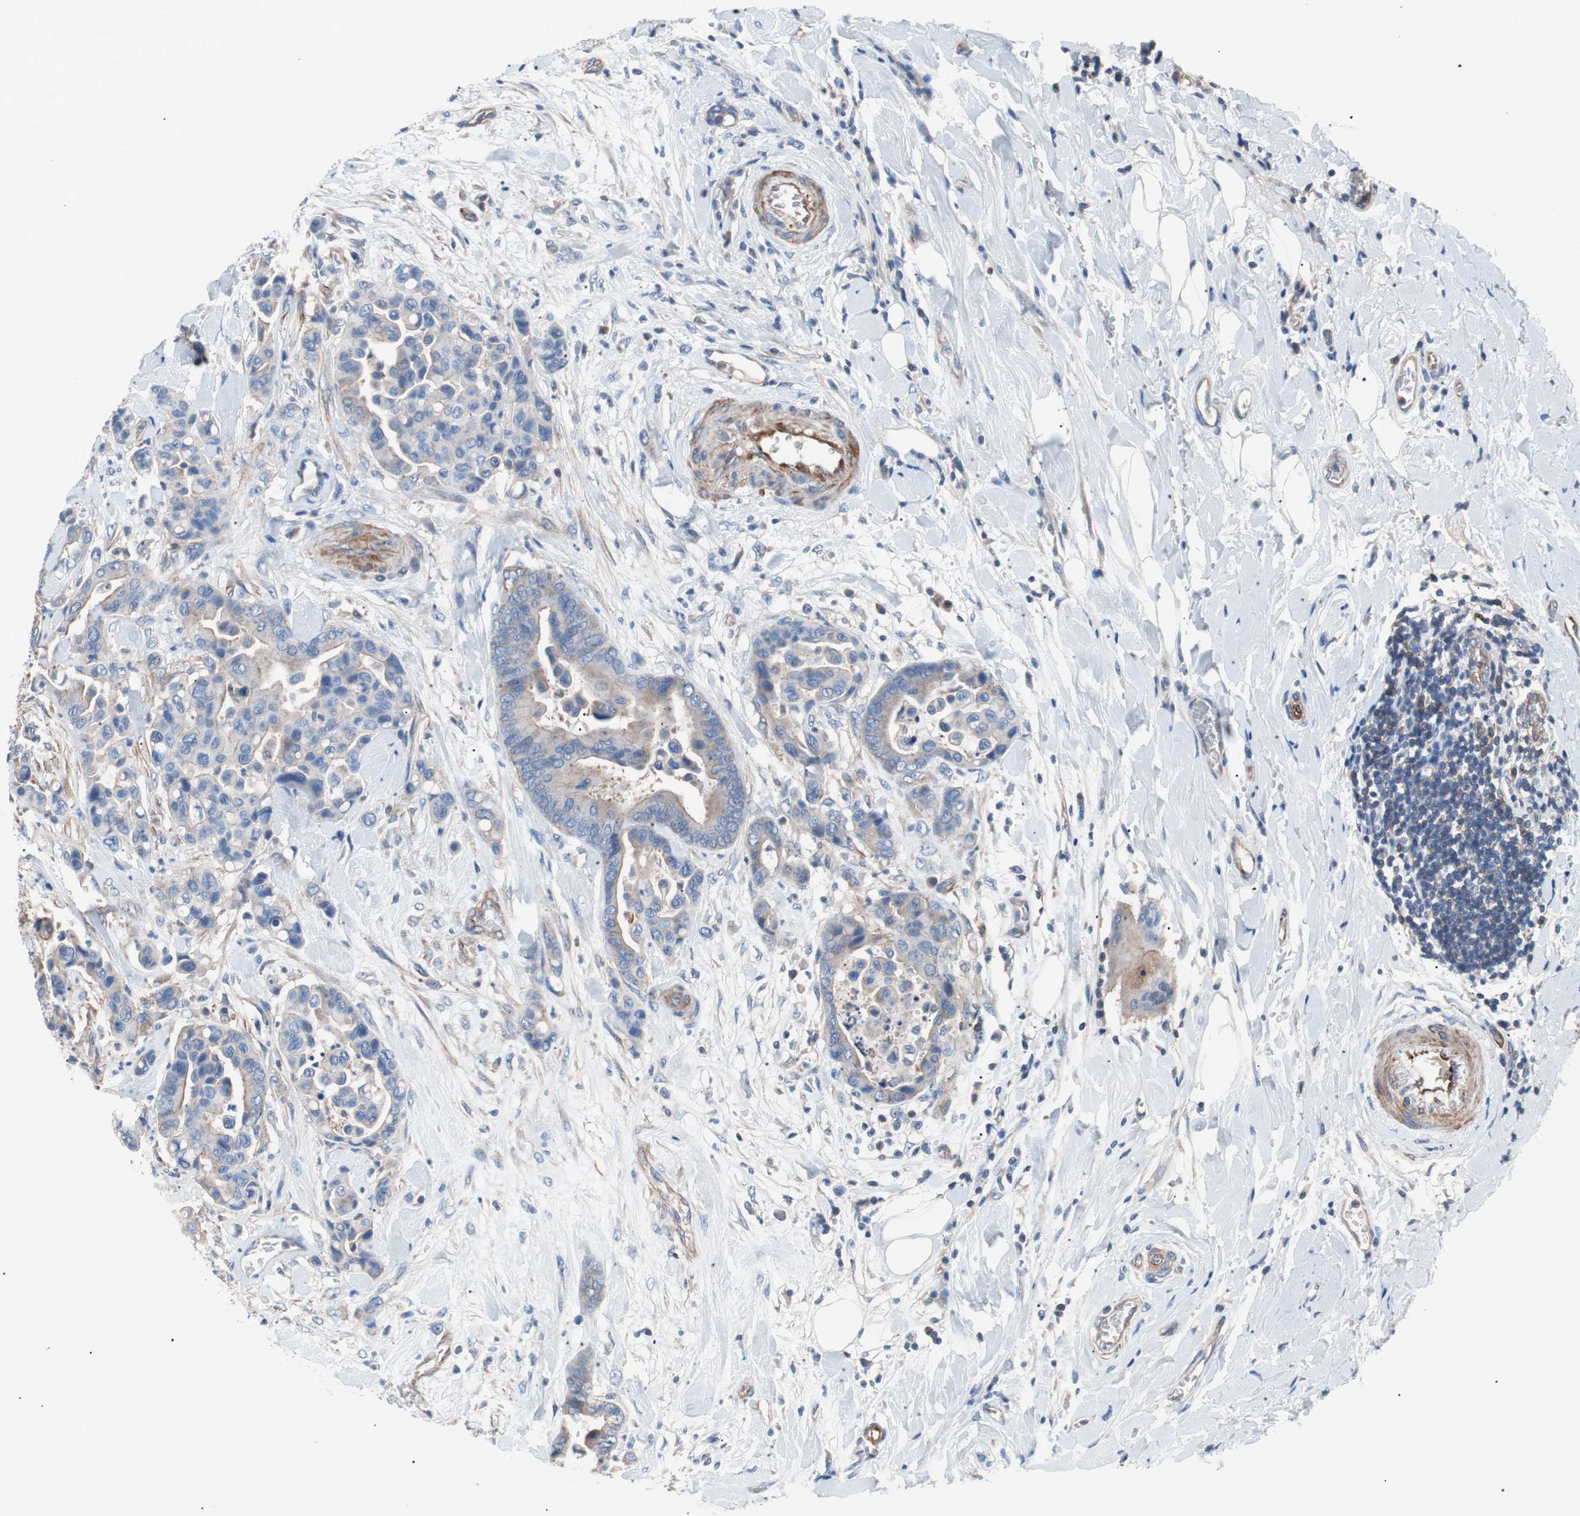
{"staining": {"intensity": "weak", "quantity": "25%-75%", "location": "cytoplasmic/membranous"}, "tissue": "colorectal cancer", "cell_type": "Tumor cells", "image_type": "cancer", "snomed": [{"axis": "morphology", "description": "Normal tissue, NOS"}, {"axis": "morphology", "description": "Adenocarcinoma, NOS"}, {"axis": "topography", "description": "Colon"}], "caption": "Brown immunohistochemical staining in colorectal adenocarcinoma shows weak cytoplasmic/membranous expression in approximately 25%-75% of tumor cells.", "gene": "GPR160", "patient": {"sex": "male", "age": 82}}